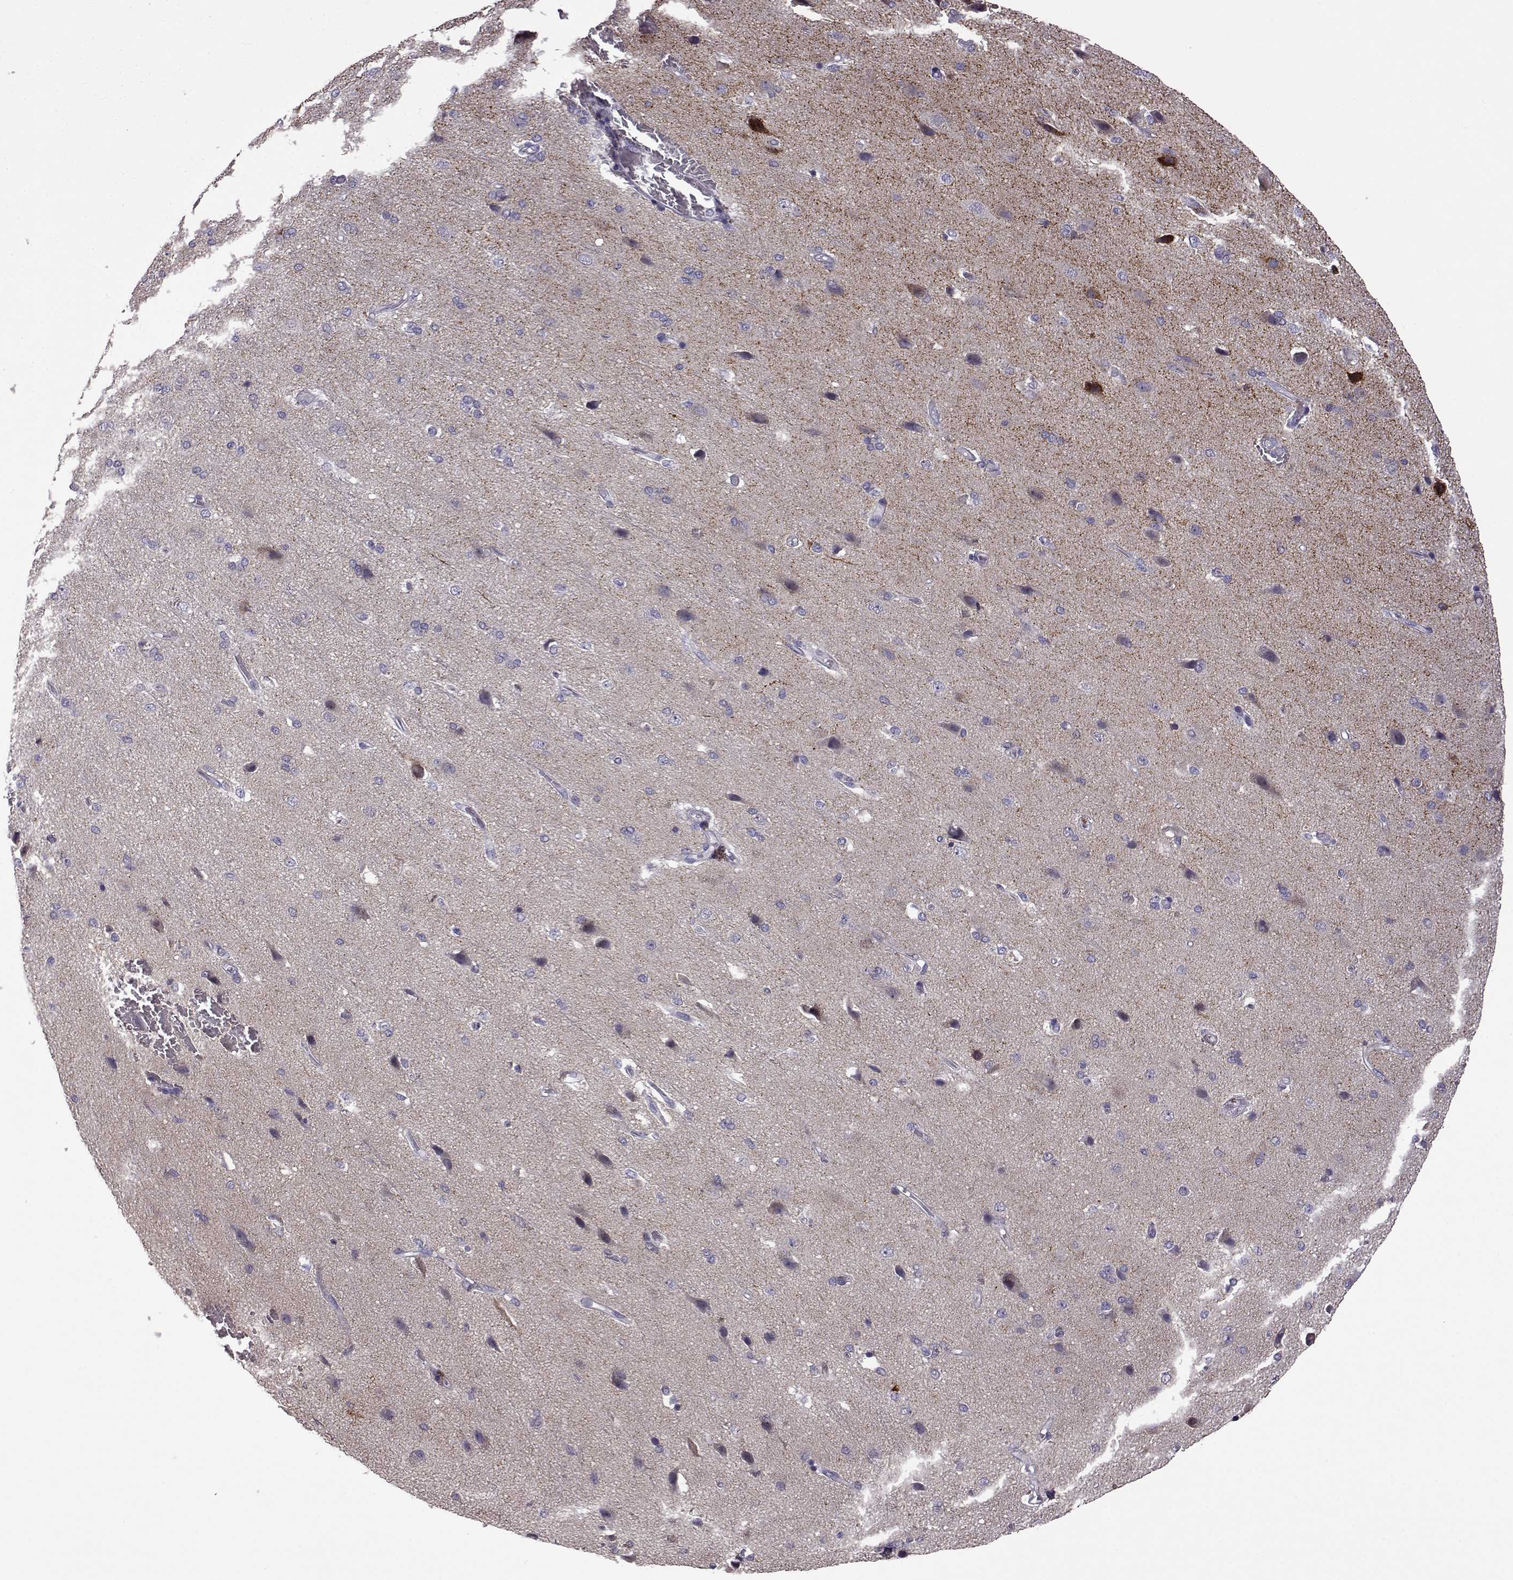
{"staining": {"intensity": "negative", "quantity": "none", "location": "none"}, "tissue": "cerebral cortex", "cell_type": "Endothelial cells", "image_type": "normal", "snomed": [{"axis": "morphology", "description": "Normal tissue, NOS"}, {"axis": "morphology", "description": "Glioma, malignant, High grade"}, {"axis": "topography", "description": "Cerebral cortex"}], "caption": "DAB (3,3'-diaminobenzidine) immunohistochemical staining of benign cerebral cortex reveals no significant positivity in endothelial cells. The staining was performed using DAB (3,3'-diaminobenzidine) to visualize the protein expression in brown, while the nuclei were stained in blue with hematoxylin (Magnification: 20x).", "gene": "VGF", "patient": {"sex": "male", "age": 77}}